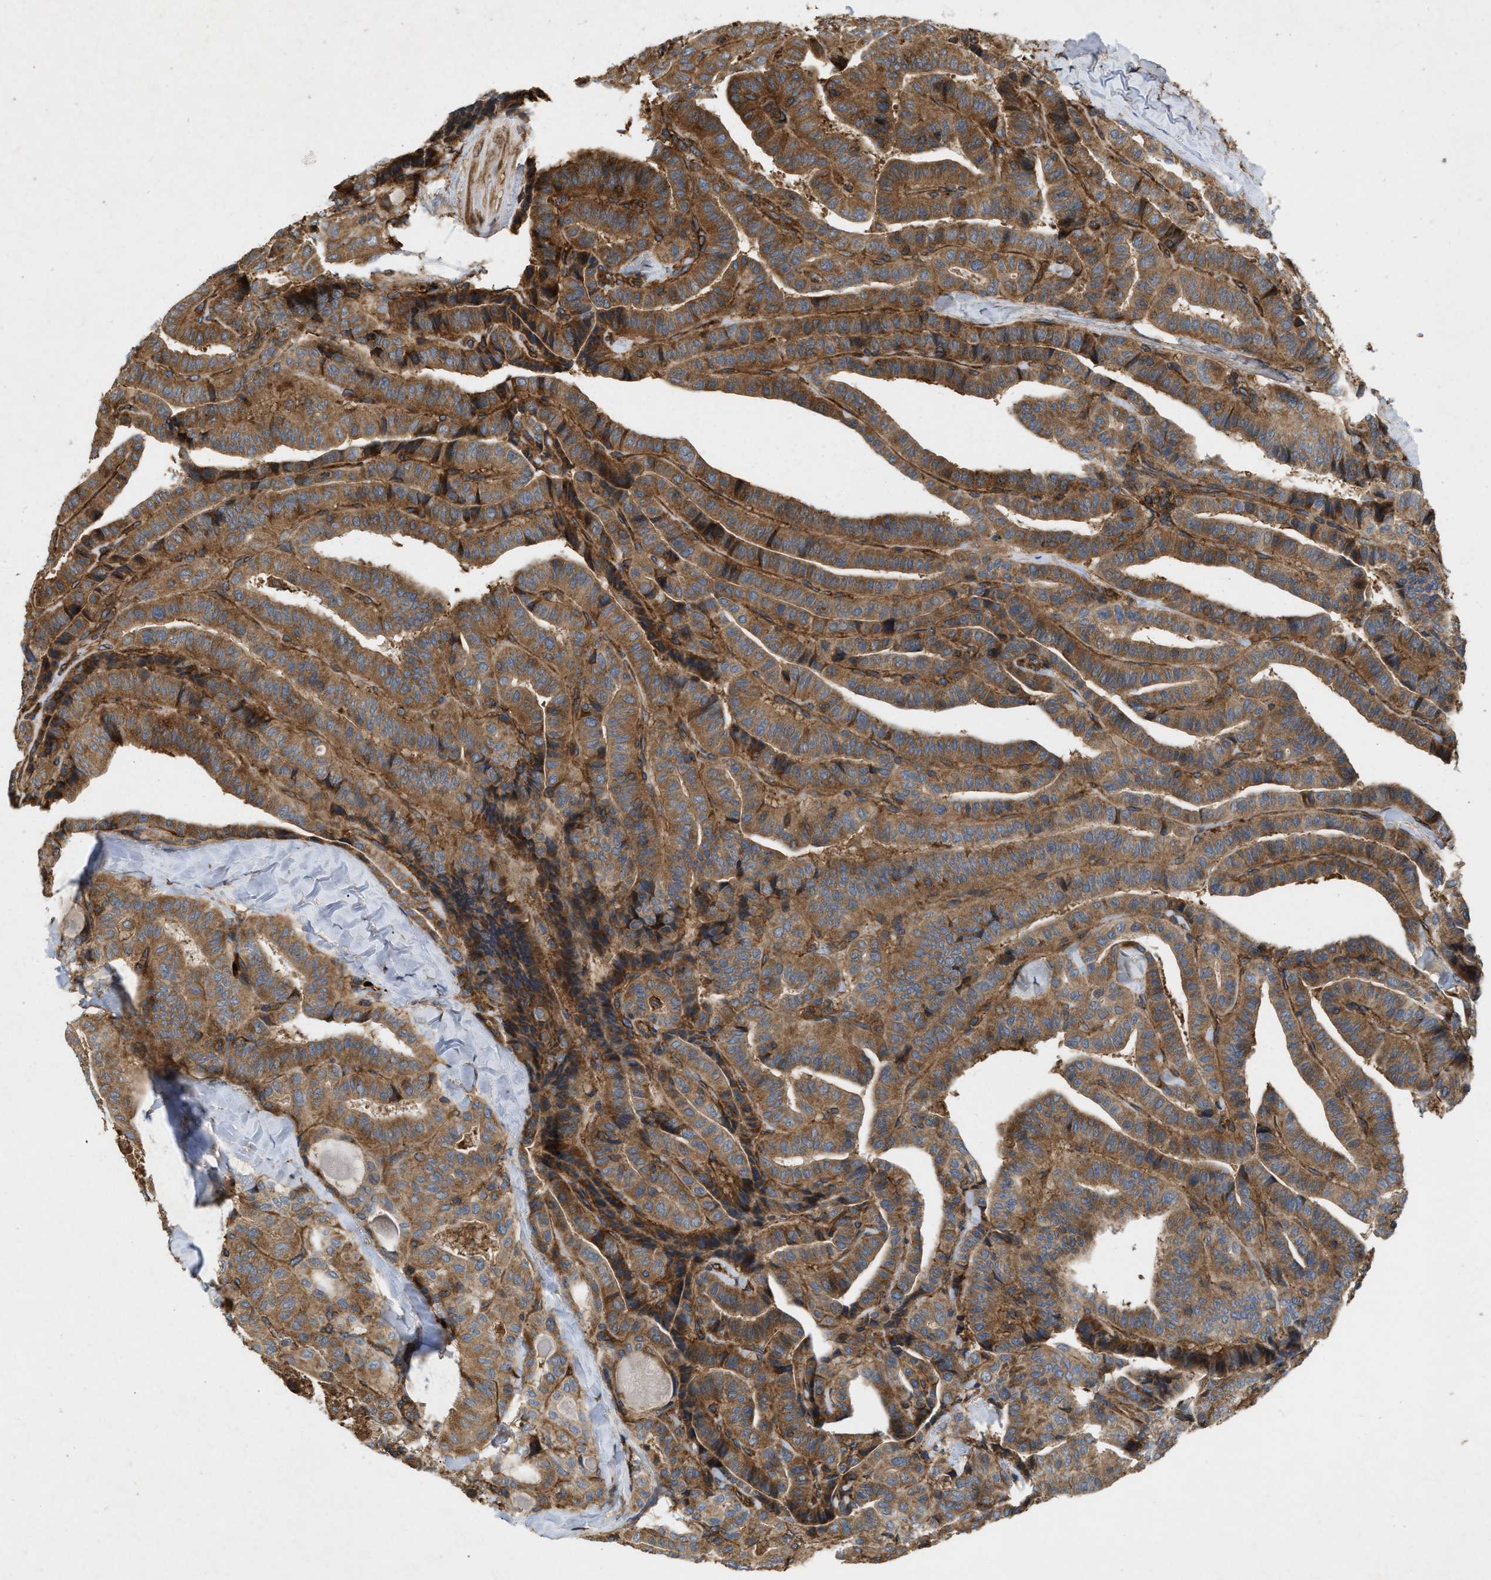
{"staining": {"intensity": "moderate", "quantity": ">75%", "location": "cytoplasmic/membranous"}, "tissue": "thyroid cancer", "cell_type": "Tumor cells", "image_type": "cancer", "snomed": [{"axis": "morphology", "description": "Papillary adenocarcinoma, NOS"}, {"axis": "topography", "description": "Thyroid gland"}], "caption": "Immunohistochemistry micrograph of neoplastic tissue: thyroid papillary adenocarcinoma stained using IHC exhibits medium levels of moderate protein expression localized specifically in the cytoplasmic/membranous of tumor cells, appearing as a cytoplasmic/membranous brown color.", "gene": "GNB4", "patient": {"sex": "male", "age": 77}}